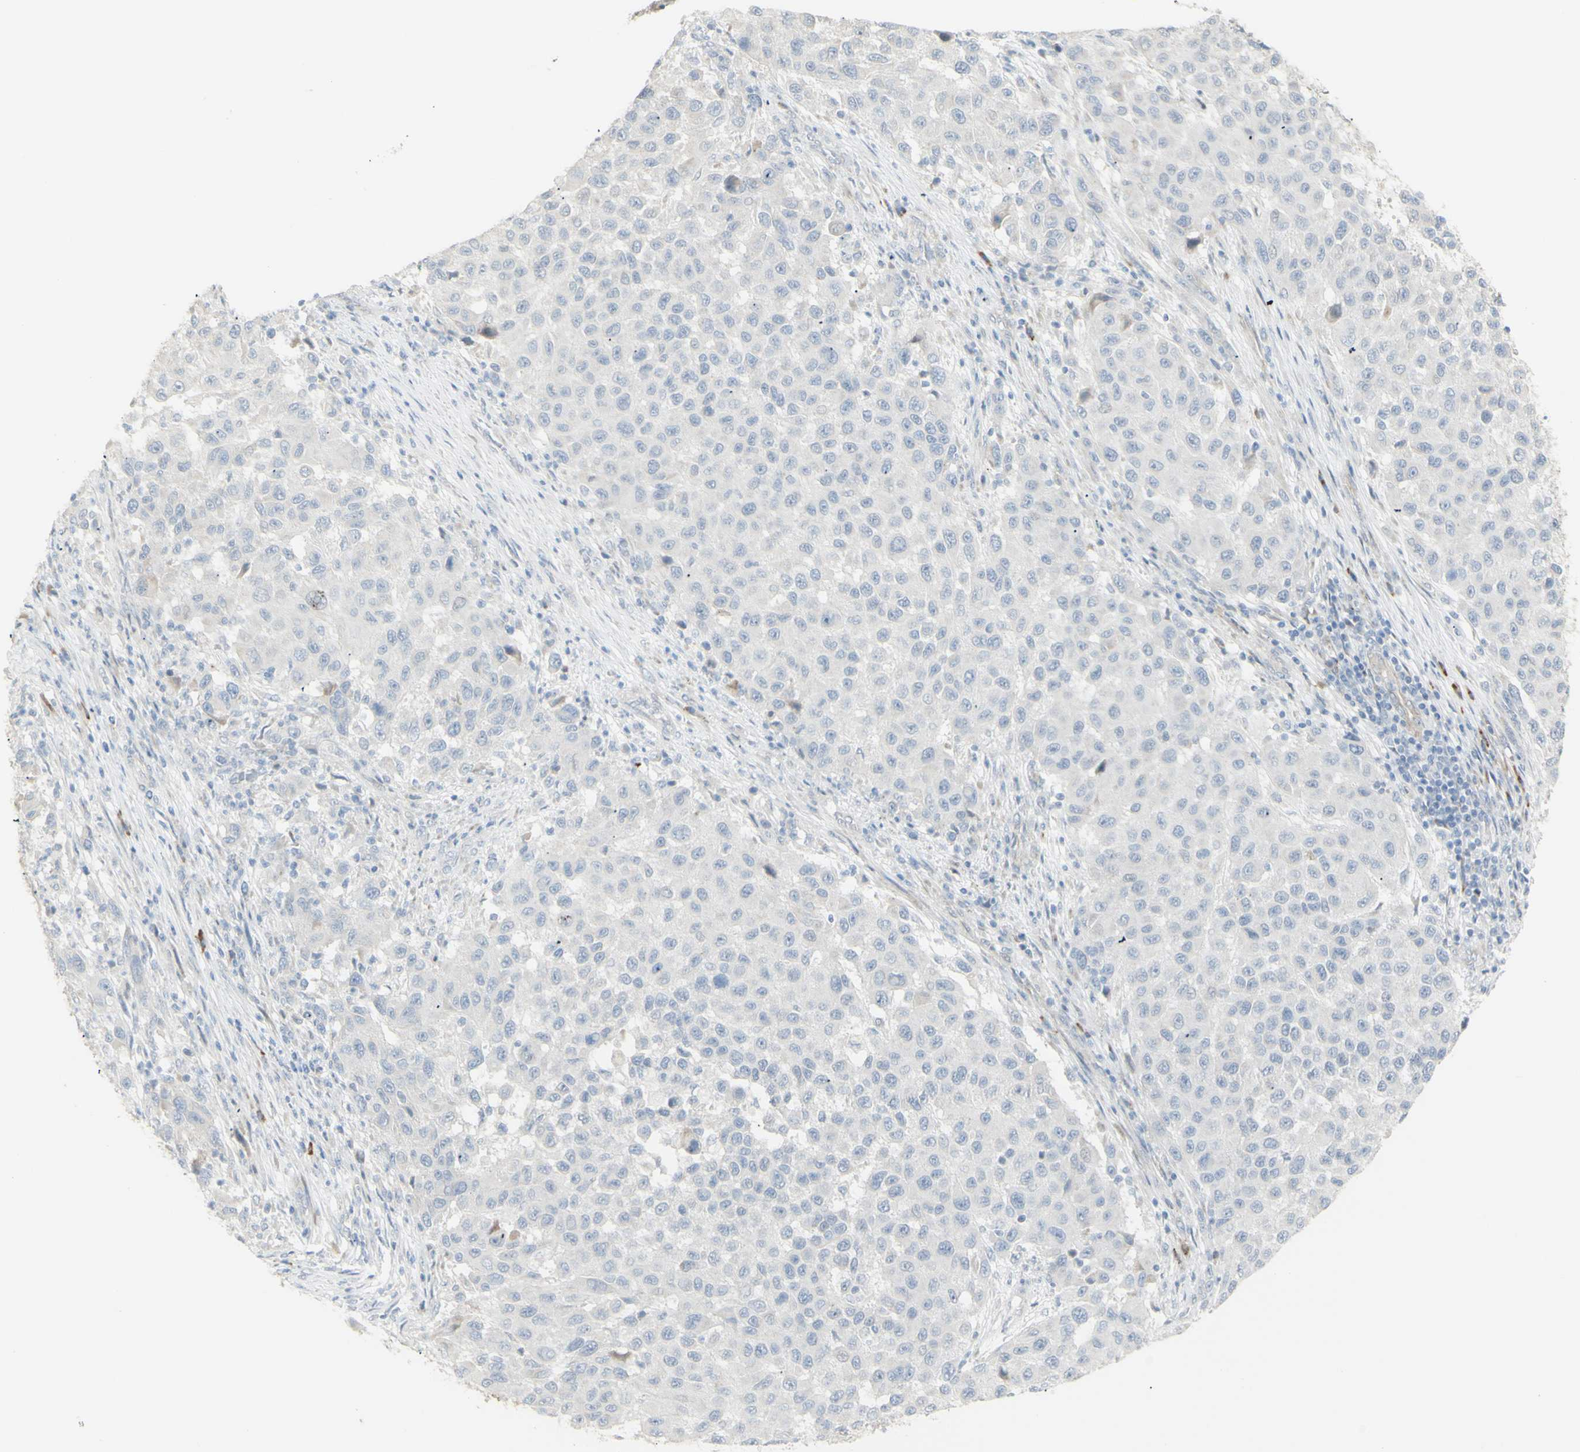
{"staining": {"intensity": "negative", "quantity": "none", "location": "none"}, "tissue": "melanoma", "cell_type": "Tumor cells", "image_type": "cancer", "snomed": [{"axis": "morphology", "description": "Malignant melanoma, Metastatic site"}, {"axis": "topography", "description": "Lymph node"}], "caption": "Melanoma was stained to show a protein in brown. There is no significant expression in tumor cells.", "gene": "NDST4", "patient": {"sex": "male", "age": 61}}